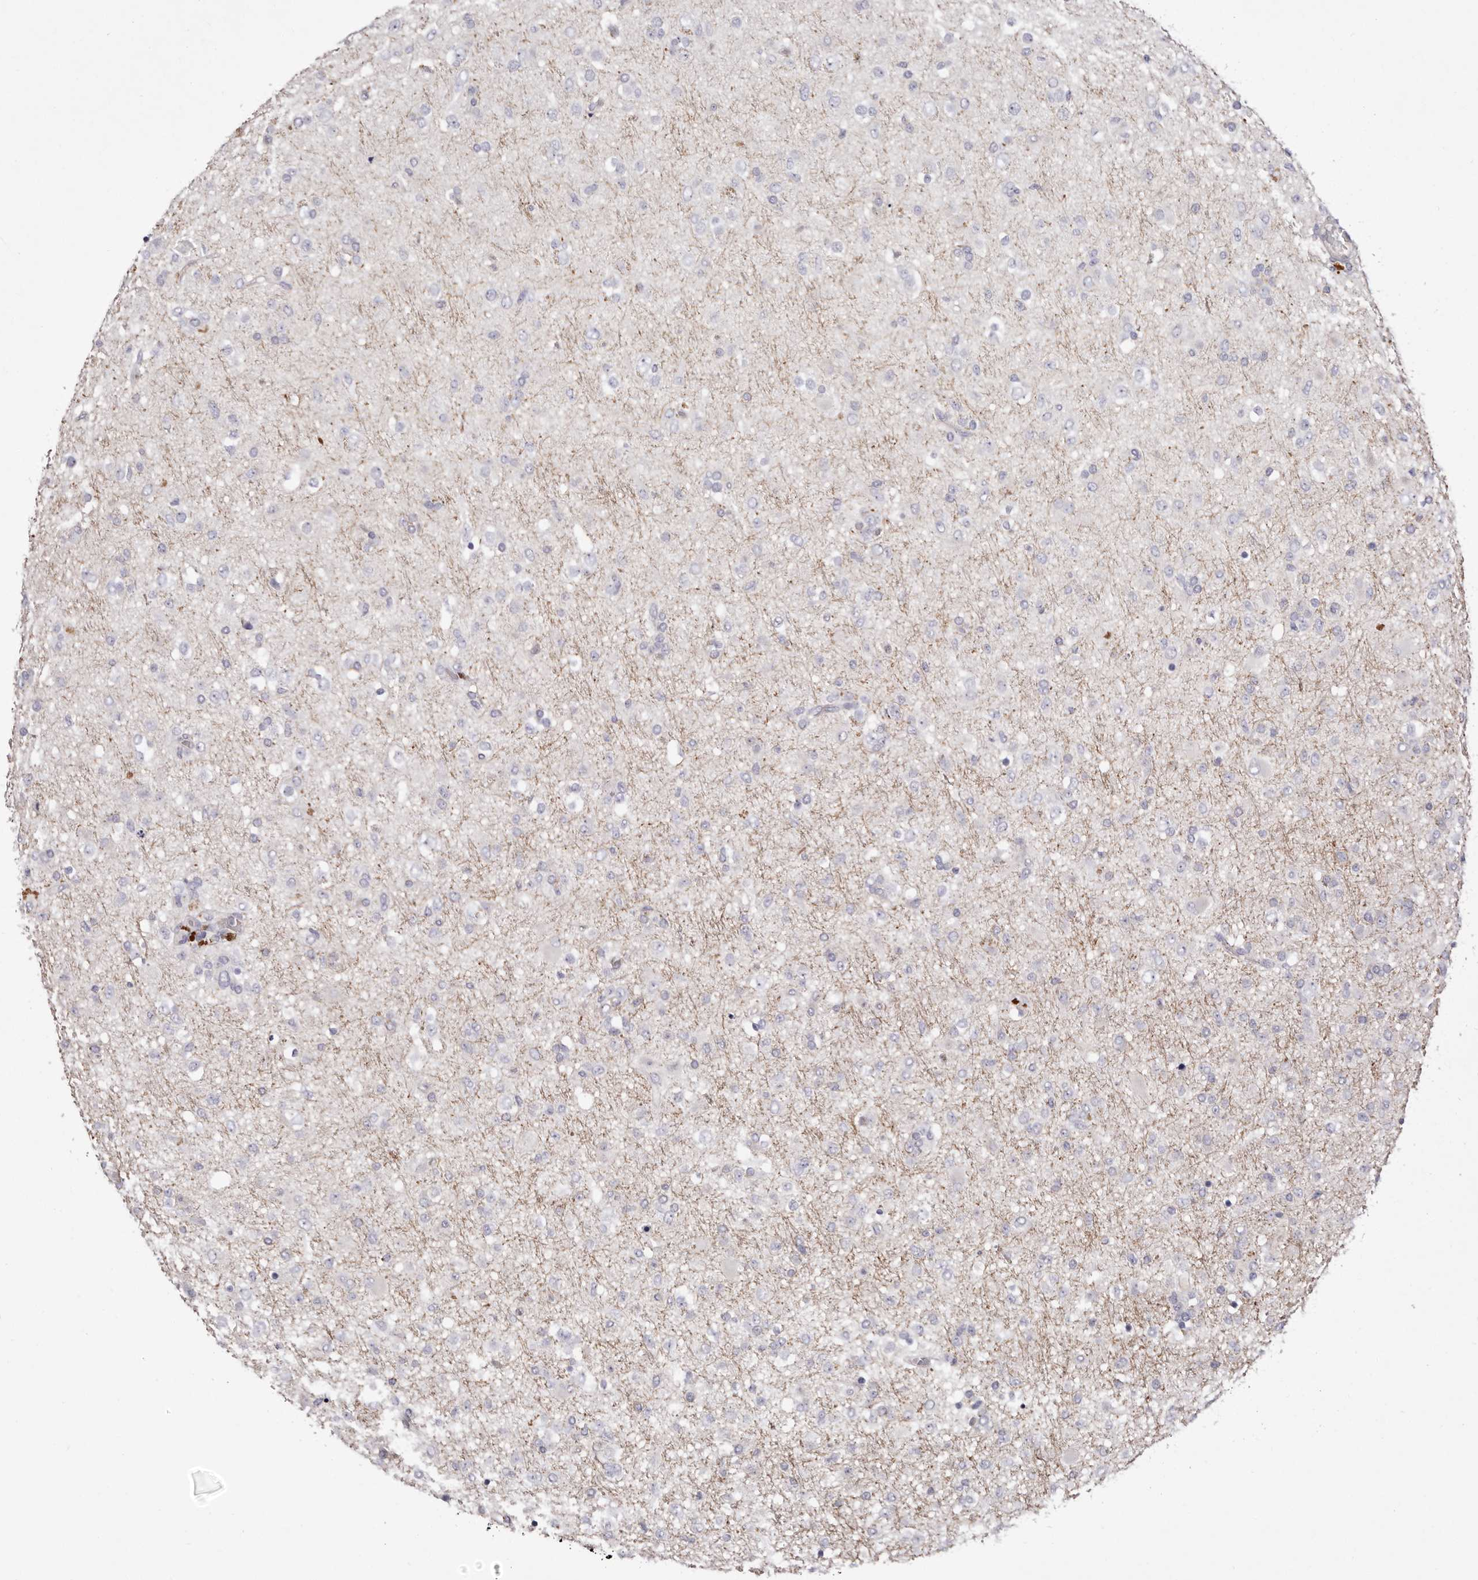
{"staining": {"intensity": "negative", "quantity": "none", "location": "none"}, "tissue": "glioma", "cell_type": "Tumor cells", "image_type": "cancer", "snomed": [{"axis": "morphology", "description": "Glioma, malignant, Low grade"}, {"axis": "topography", "description": "Brain"}], "caption": "The histopathology image shows no significant positivity in tumor cells of glioma.", "gene": "S1PR5", "patient": {"sex": "male", "age": 65}}